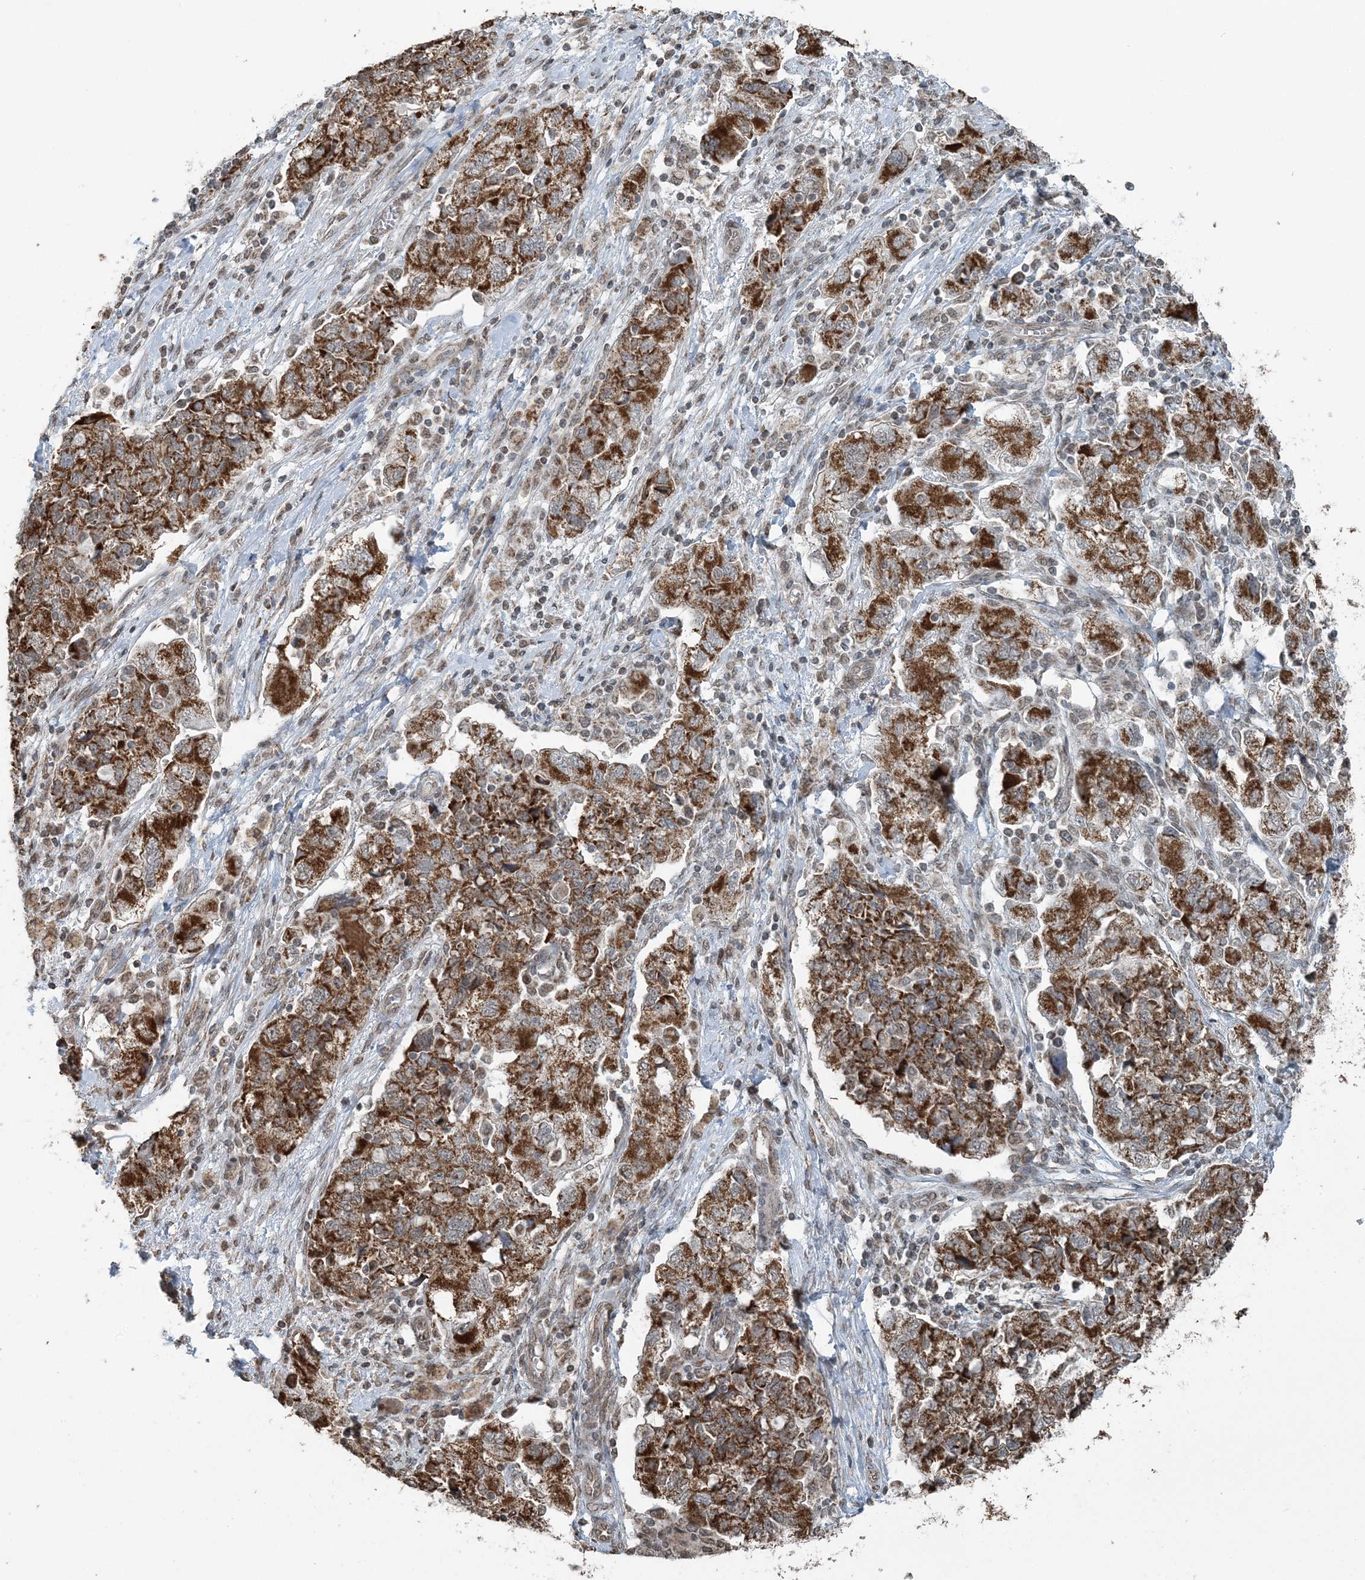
{"staining": {"intensity": "moderate", "quantity": ">75%", "location": "cytoplasmic/membranous"}, "tissue": "ovarian cancer", "cell_type": "Tumor cells", "image_type": "cancer", "snomed": [{"axis": "morphology", "description": "Carcinoma, NOS"}, {"axis": "morphology", "description": "Cystadenocarcinoma, serous, NOS"}, {"axis": "topography", "description": "Ovary"}], "caption": "This histopathology image shows ovarian cancer (carcinoma) stained with IHC to label a protein in brown. The cytoplasmic/membranous of tumor cells show moderate positivity for the protein. Nuclei are counter-stained blue.", "gene": "PILRB", "patient": {"sex": "female", "age": 69}}